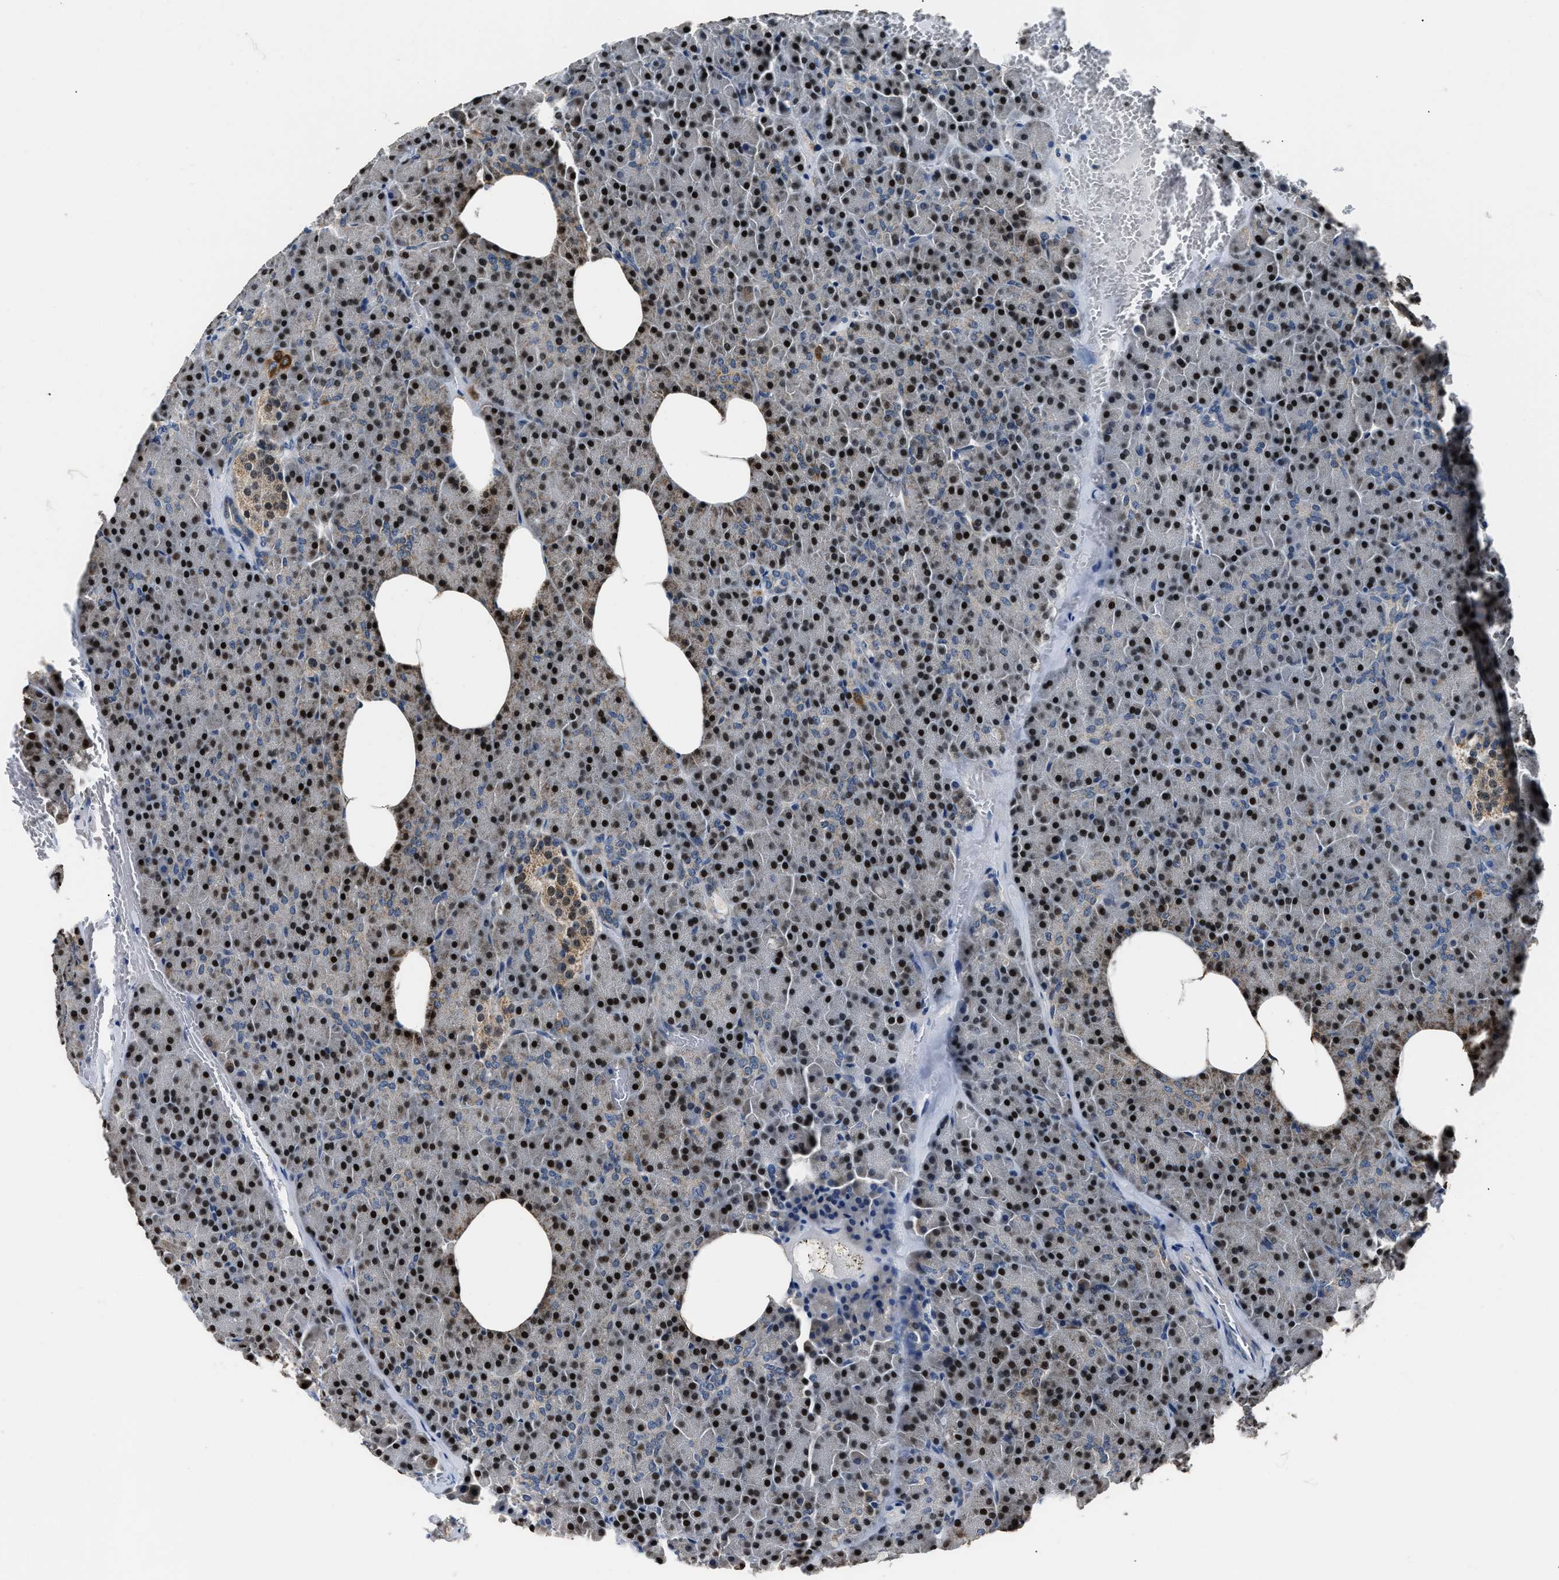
{"staining": {"intensity": "strong", "quantity": "25%-75%", "location": "nuclear"}, "tissue": "pancreas", "cell_type": "Exocrine glandular cells", "image_type": "normal", "snomed": [{"axis": "morphology", "description": "Normal tissue, NOS"}, {"axis": "topography", "description": "Pancreas"}], "caption": "Normal pancreas reveals strong nuclear expression in approximately 25%-75% of exocrine glandular cells Using DAB (3,3'-diaminobenzidine) (brown) and hematoxylin (blue) stains, captured at high magnification using brightfield microscopy..", "gene": "NSUN5", "patient": {"sex": "female", "age": 35}}